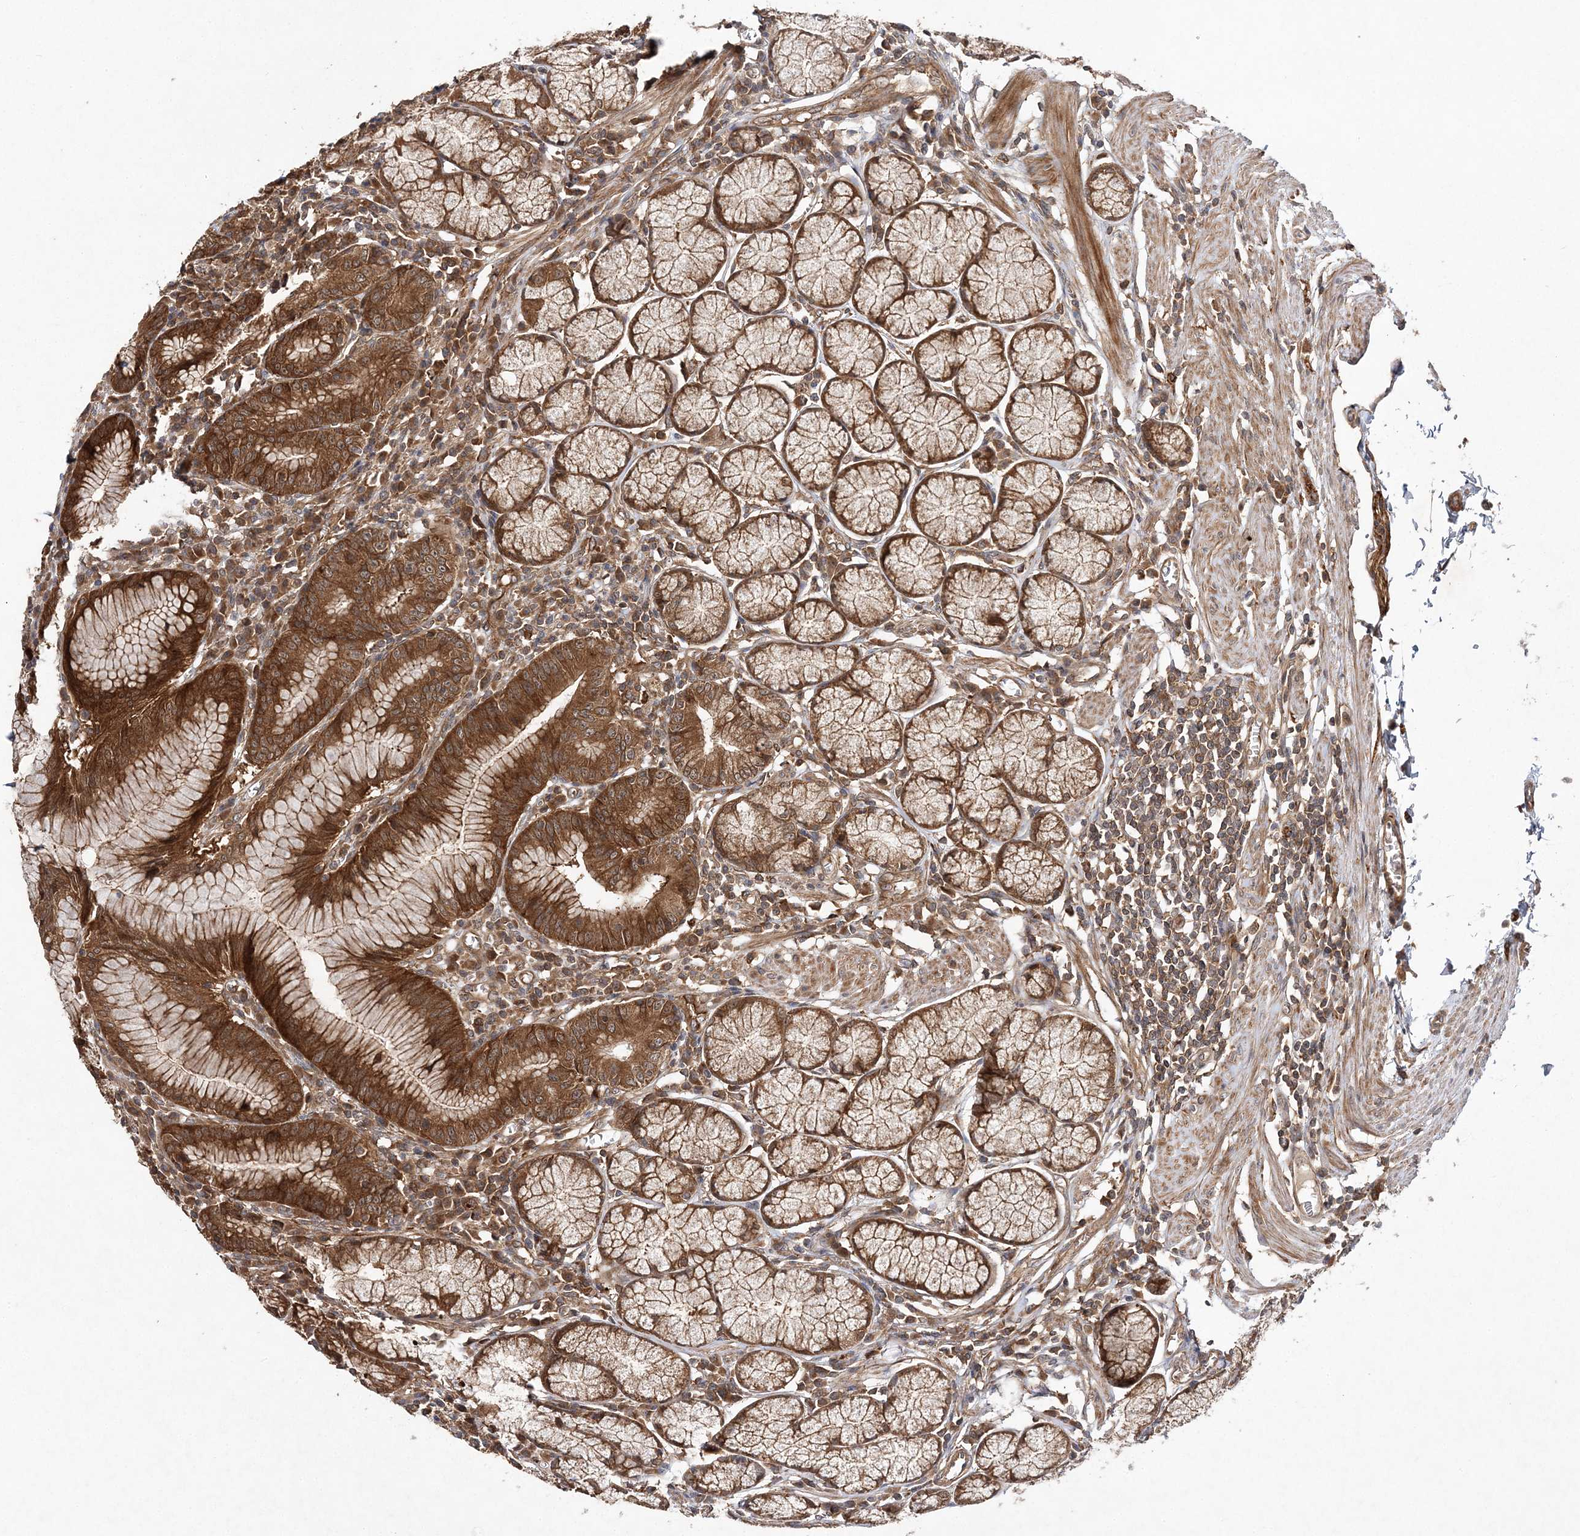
{"staining": {"intensity": "strong", "quantity": ">75%", "location": "cytoplasmic/membranous,nuclear"}, "tissue": "stomach", "cell_type": "Glandular cells", "image_type": "normal", "snomed": [{"axis": "morphology", "description": "Normal tissue, NOS"}, {"axis": "topography", "description": "Stomach"}], "caption": "A high amount of strong cytoplasmic/membranous,nuclear positivity is appreciated in about >75% of glandular cells in normal stomach. (IHC, brightfield microscopy, high magnification).", "gene": "TMEM9B", "patient": {"sex": "male", "age": 55}}